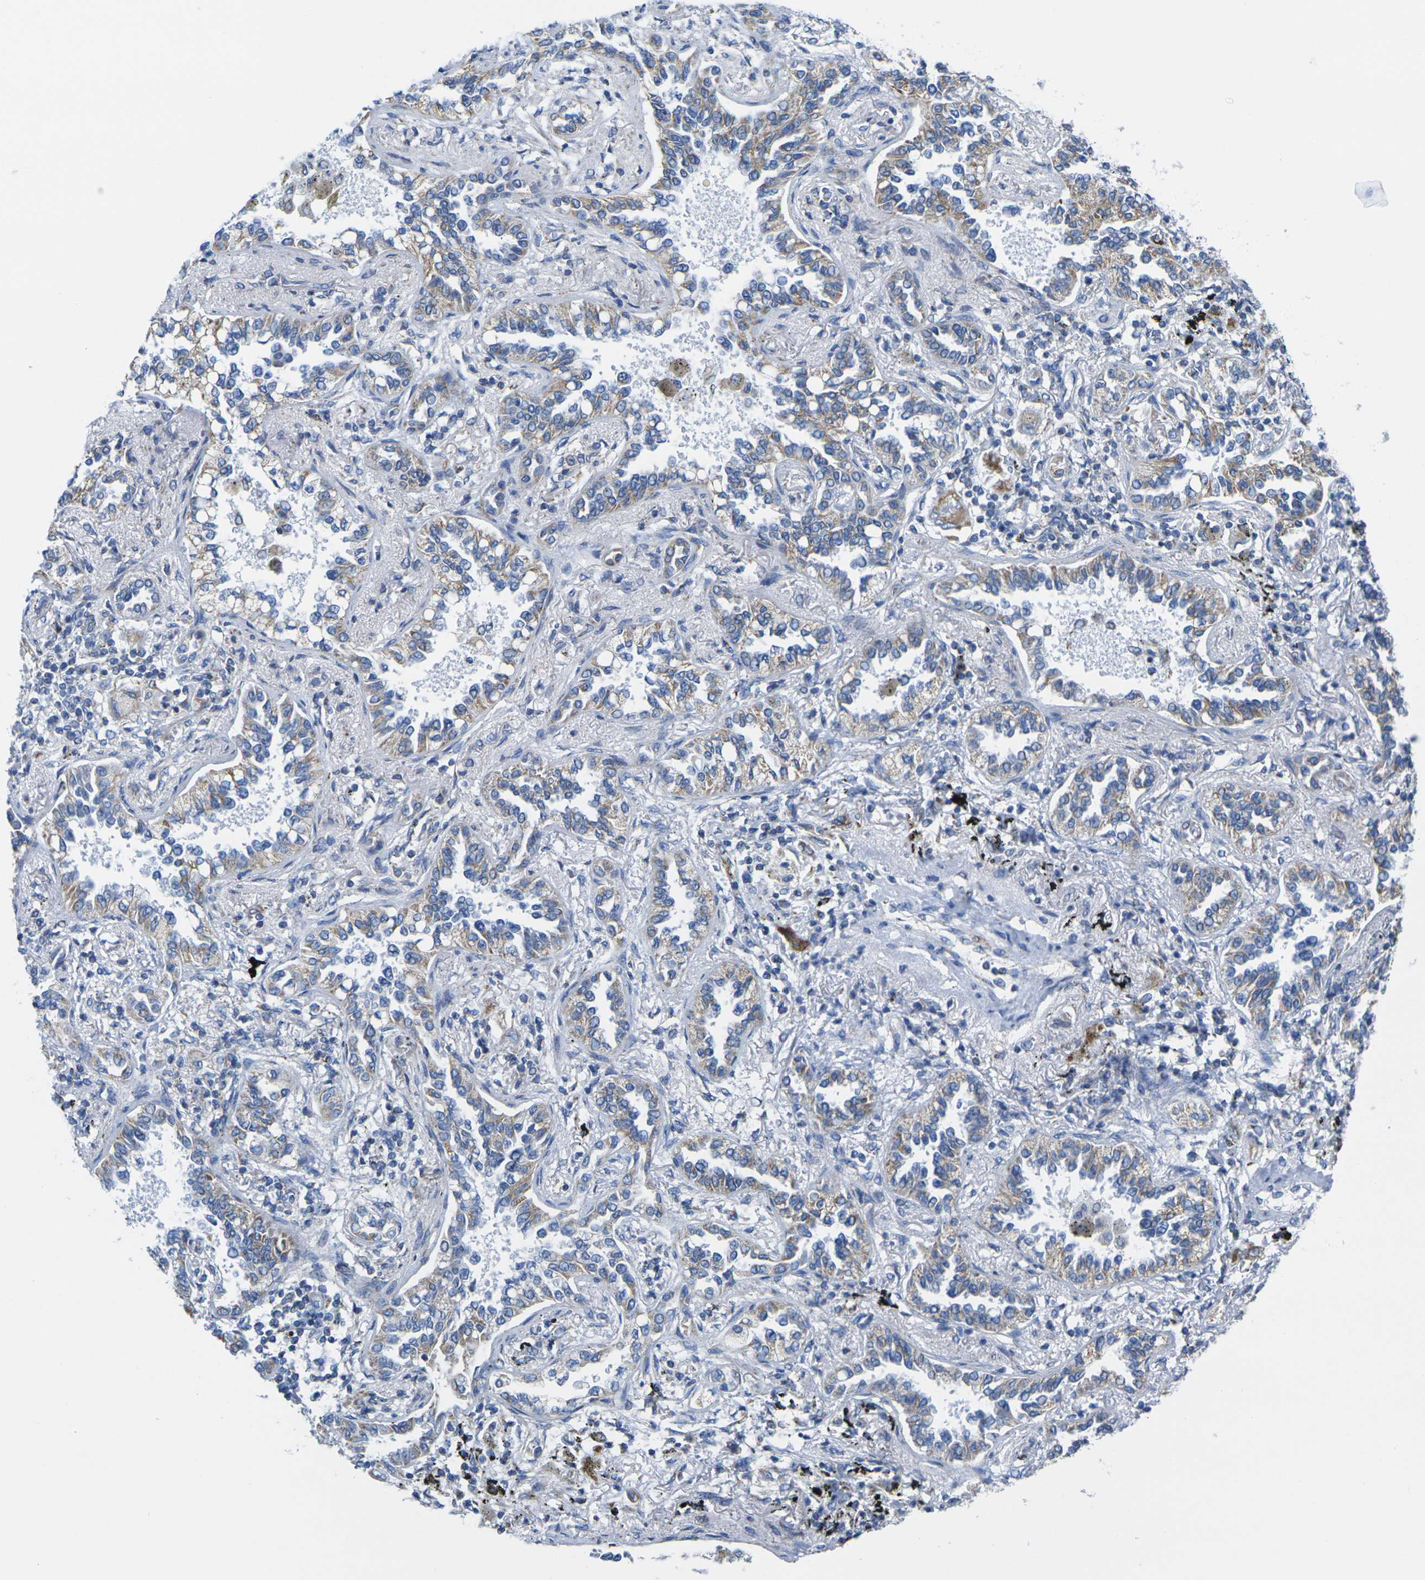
{"staining": {"intensity": "weak", "quantity": "25%-75%", "location": "cytoplasmic/membranous"}, "tissue": "lung cancer", "cell_type": "Tumor cells", "image_type": "cancer", "snomed": [{"axis": "morphology", "description": "Normal tissue, NOS"}, {"axis": "morphology", "description": "Adenocarcinoma, NOS"}, {"axis": "topography", "description": "Lung"}], "caption": "Protein expression analysis of lung adenocarcinoma reveals weak cytoplasmic/membranous expression in approximately 25%-75% of tumor cells. The protein of interest is stained brown, and the nuclei are stained in blue (DAB (3,3'-diaminobenzidine) IHC with brightfield microscopy, high magnification).", "gene": "TMEM204", "patient": {"sex": "male", "age": 59}}